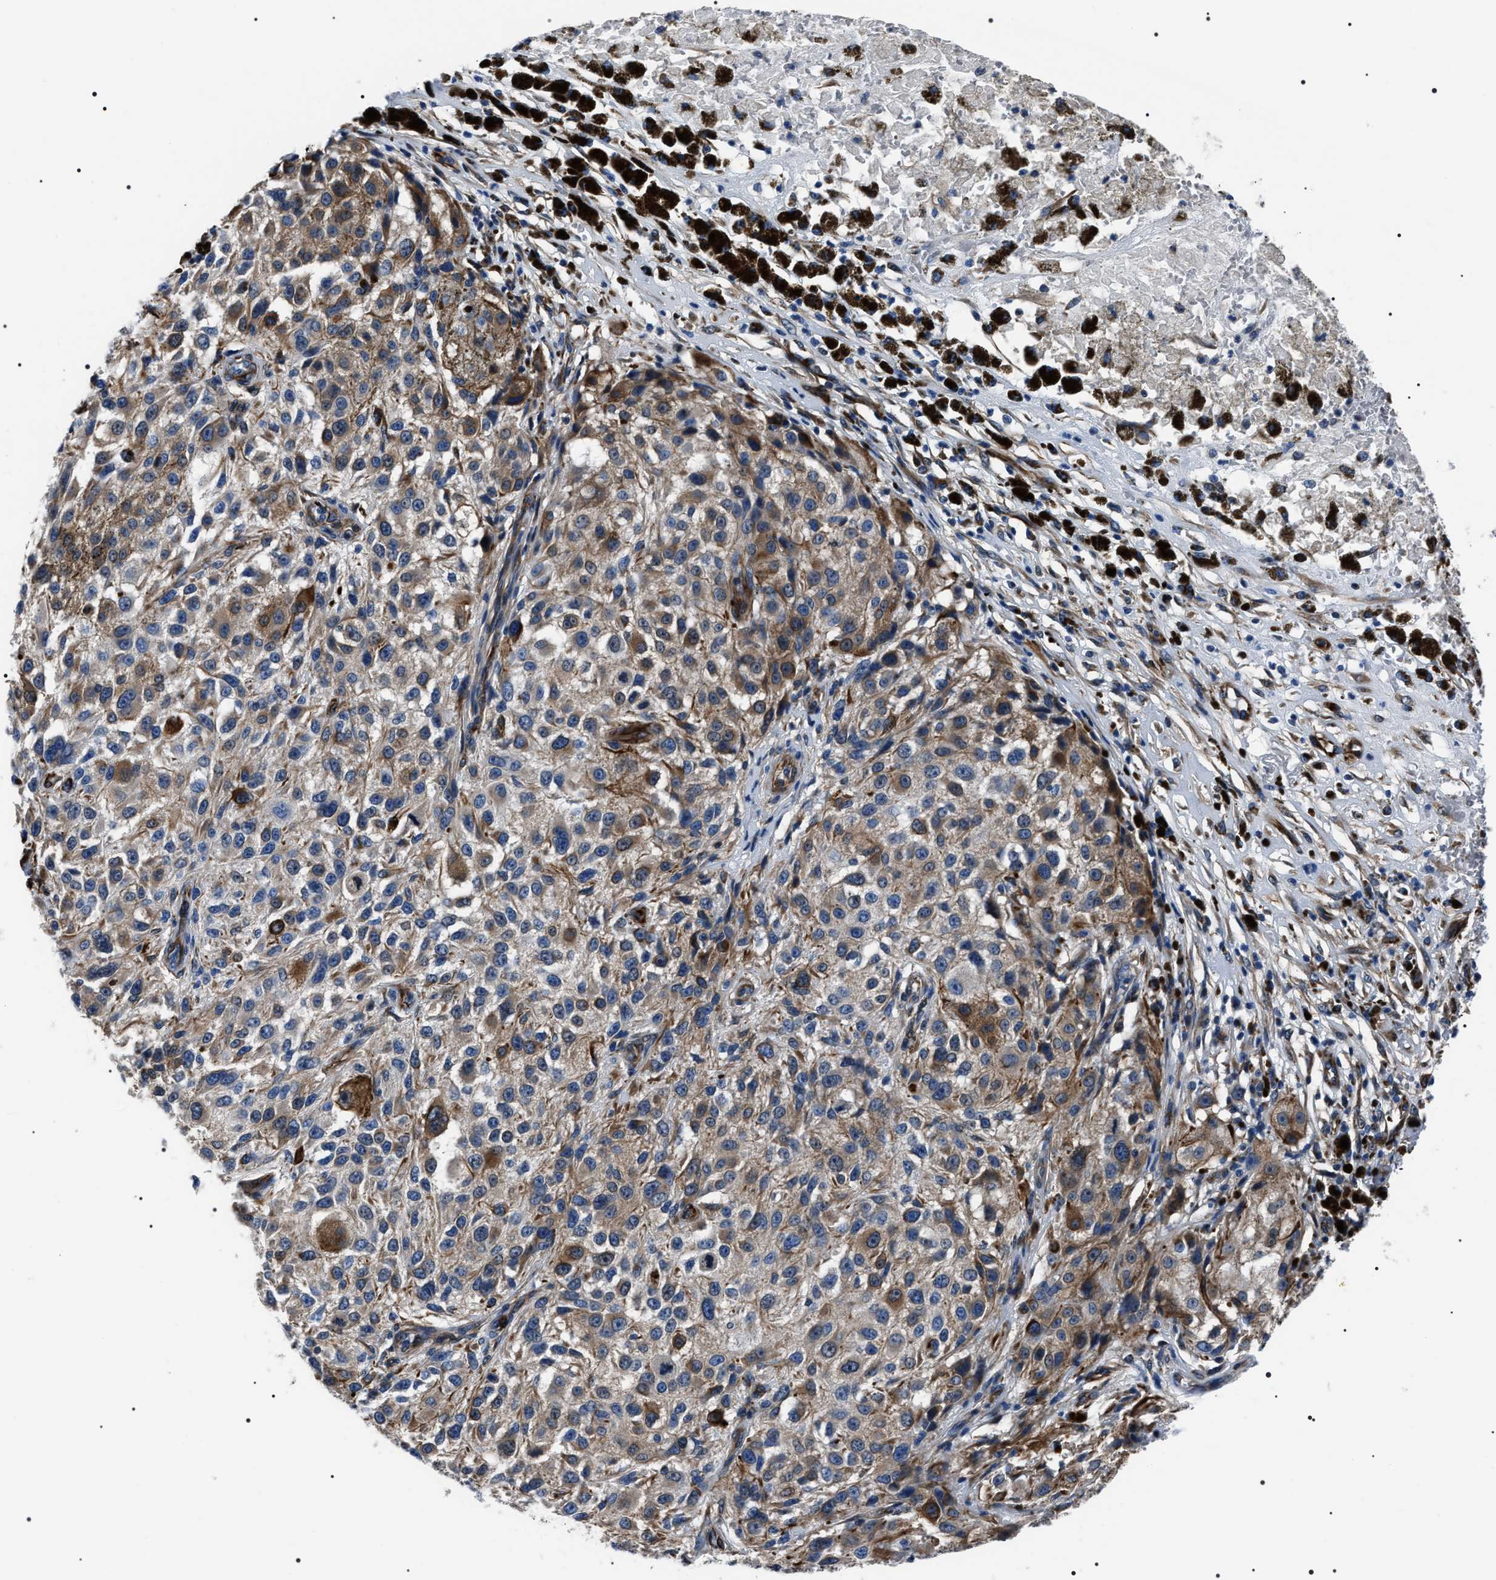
{"staining": {"intensity": "moderate", "quantity": ">75%", "location": "cytoplasmic/membranous"}, "tissue": "melanoma", "cell_type": "Tumor cells", "image_type": "cancer", "snomed": [{"axis": "morphology", "description": "Necrosis, NOS"}, {"axis": "morphology", "description": "Malignant melanoma, NOS"}, {"axis": "topography", "description": "Skin"}], "caption": "A micrograph showing moderate cytoplasmic/membranous expression in approximately >75% of tumor cells in melanoma, as visualized by brown immunohistochemical staining.", "gene": "BAG2", "patient": {"sex": "female", "age": 87}}